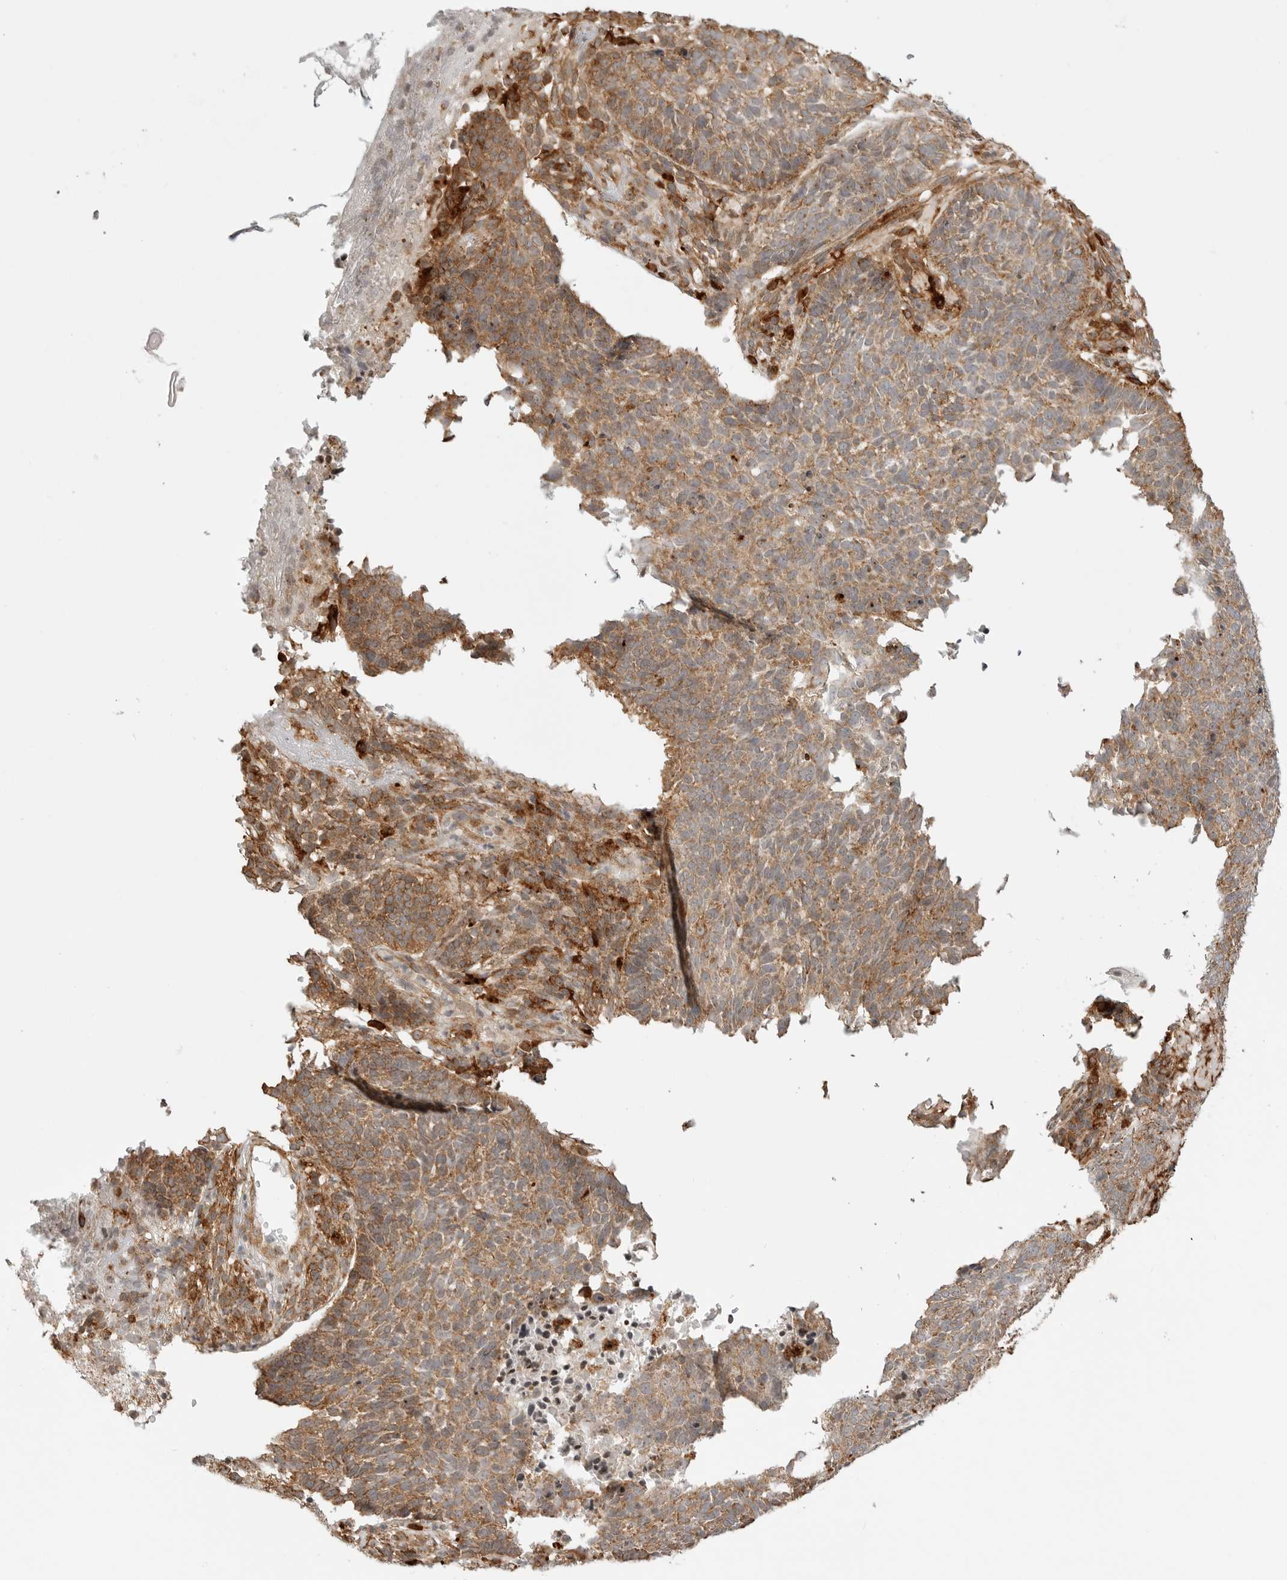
{"staining": {"intensity": "moderate", "quantity": ">75%", "location": "cytoplasmic/membranous"}, "tissue": "skin cancer", "cell_type": "Tumor cells", "image_type": "cancer", "snomed": [{"axis": "morphology", "description": "Basal cell carcinoma"}, {"axis": "topography", "description": "Skin"}], "caption": "Human skin basal cell carcinoma stained for a protein (brown) displays moderate cytoplasmic/membranous positive positivity in about >75% of tumor cells.", "gene": "IDUA", "patient": {"sex": "male", "age": 85}}